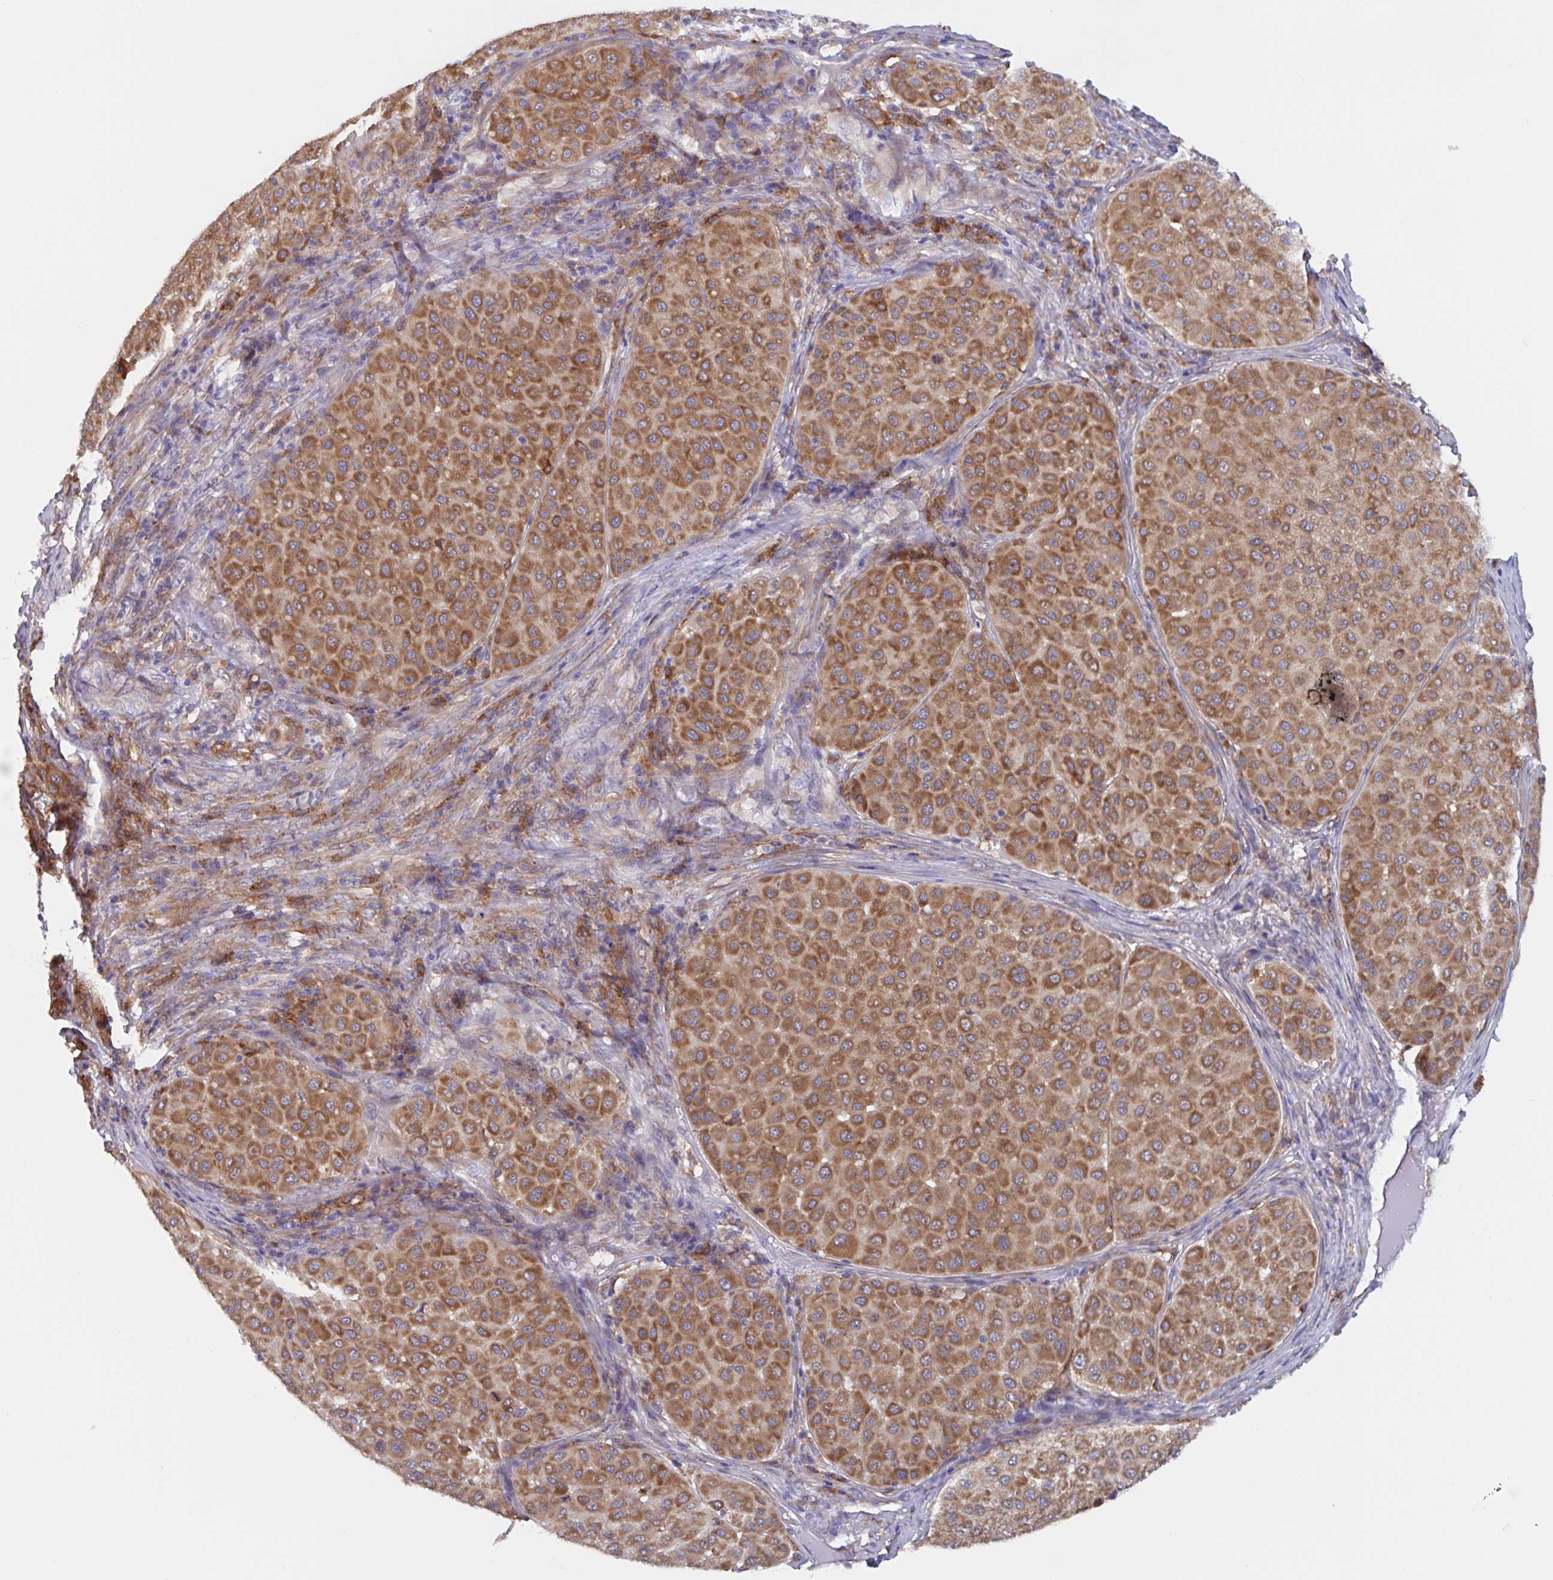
{"staining": {"intensity": "strong", "quantity": ">75%", "location": "cytoplasmic/membranous"}, "tissue": "melanoma", "cell_type": "Tumor cells", "image_type": "cancer", "snomed": [{"axis": "morphology", "description": "Malignant melanoma, Metastatic site"}, {"axis": "topography", "description": "Smooth muscle"}], "caption": "Immunohistochemistry of melanoma demonstrates high levels of strong cytoplasmic/membranous positivity in approximately >75% of tumor cells.", "gene": "SNX8", "patient": {"sex": "male", "age": 41}}